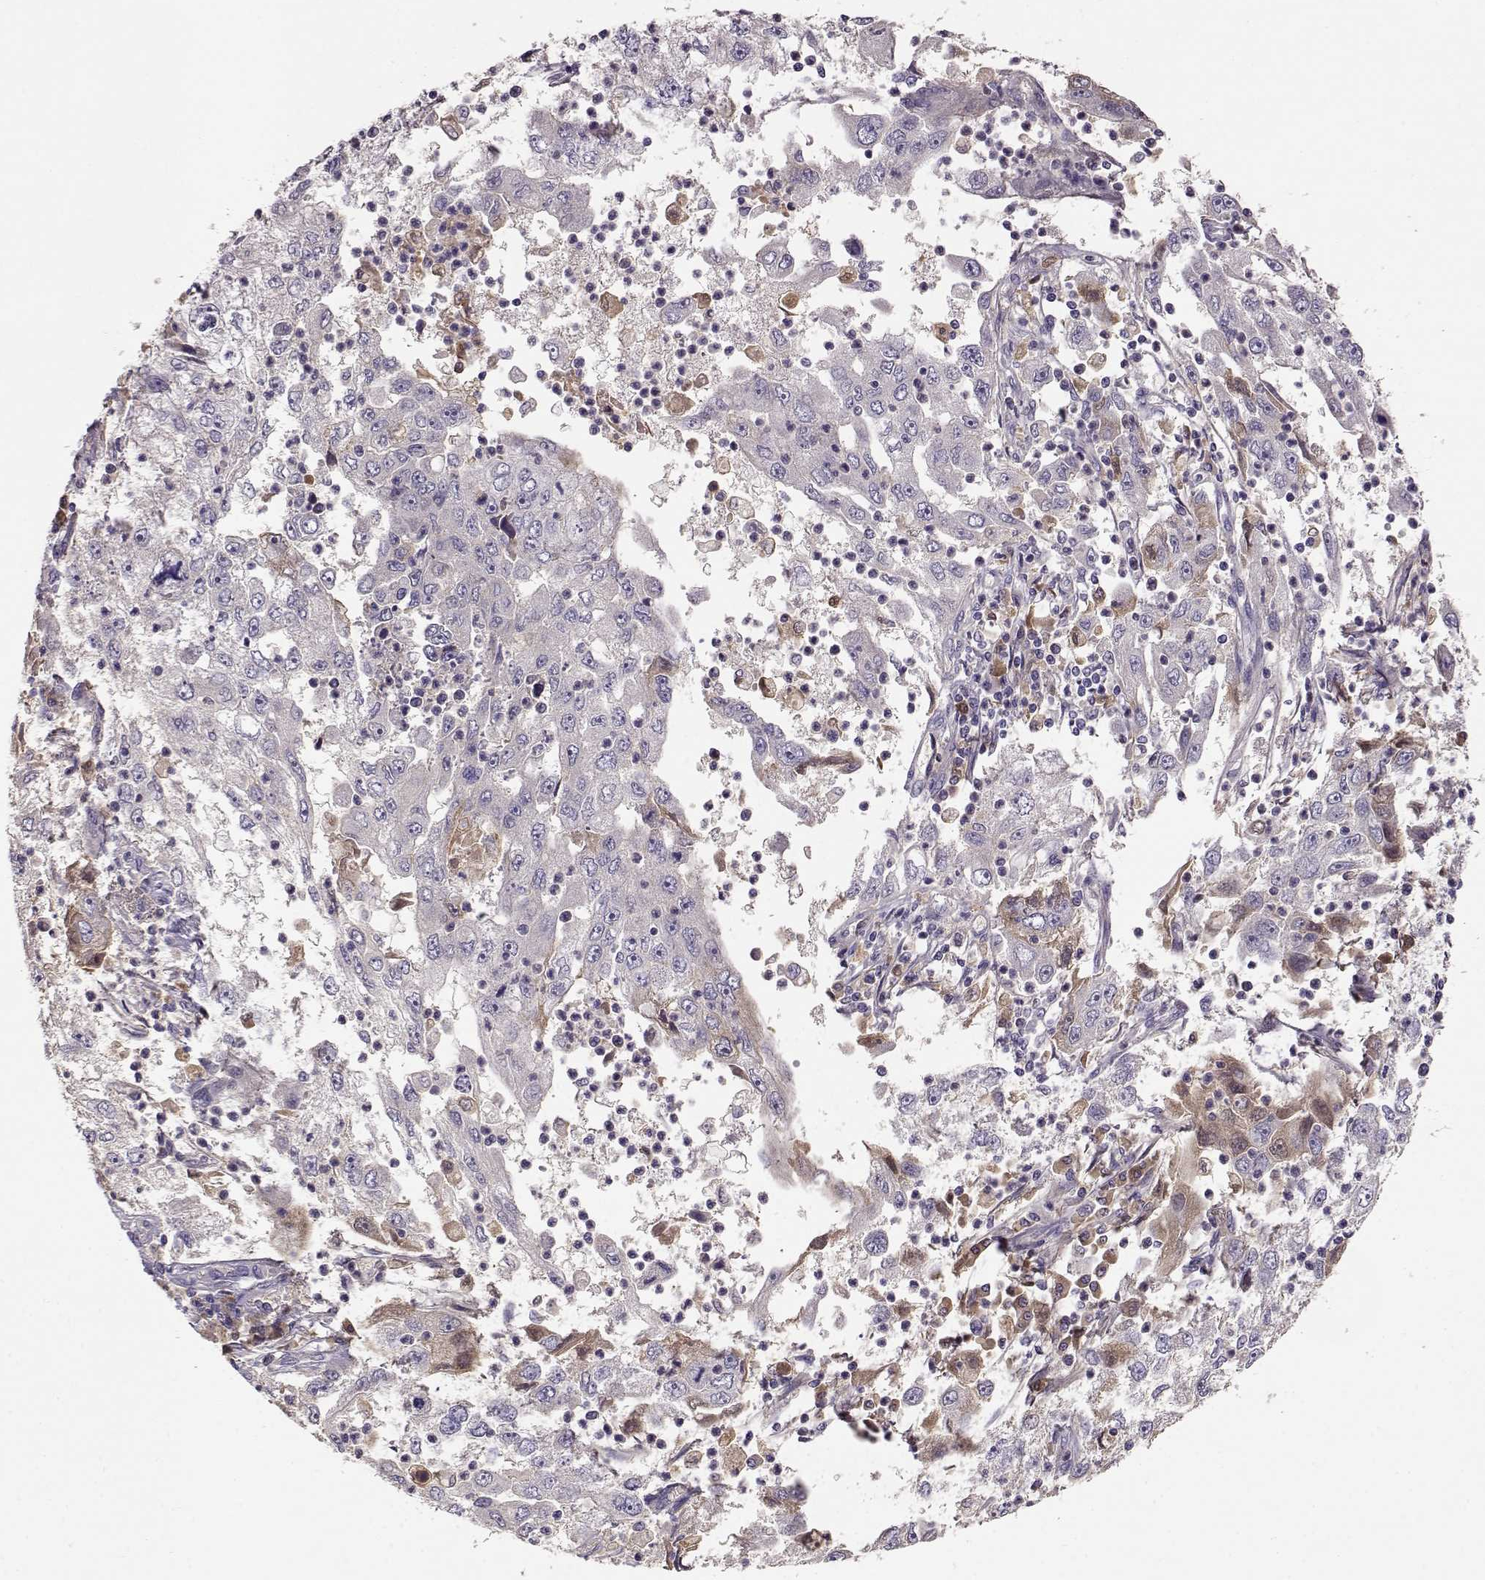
{"staining": {"intensity": "negative", "quantity": "none", "location": "none"}, "tissue": "cervical cancer", "cell_type": "Tumor cells", "image_type": "cancer", "snomed": [{"axis": "morphology", "description": "Squamous cell carcinoma, NOS"}, {"axis": "topography", "description": "Cervix"}], "caption": "This is an immunohistochemistry histopathology image of human cervical cancer (squamous cell carcinoma). There is no staining in tumor cells.", "gene": "TACR1", "patient": {"sex": "female", "age": 36}}